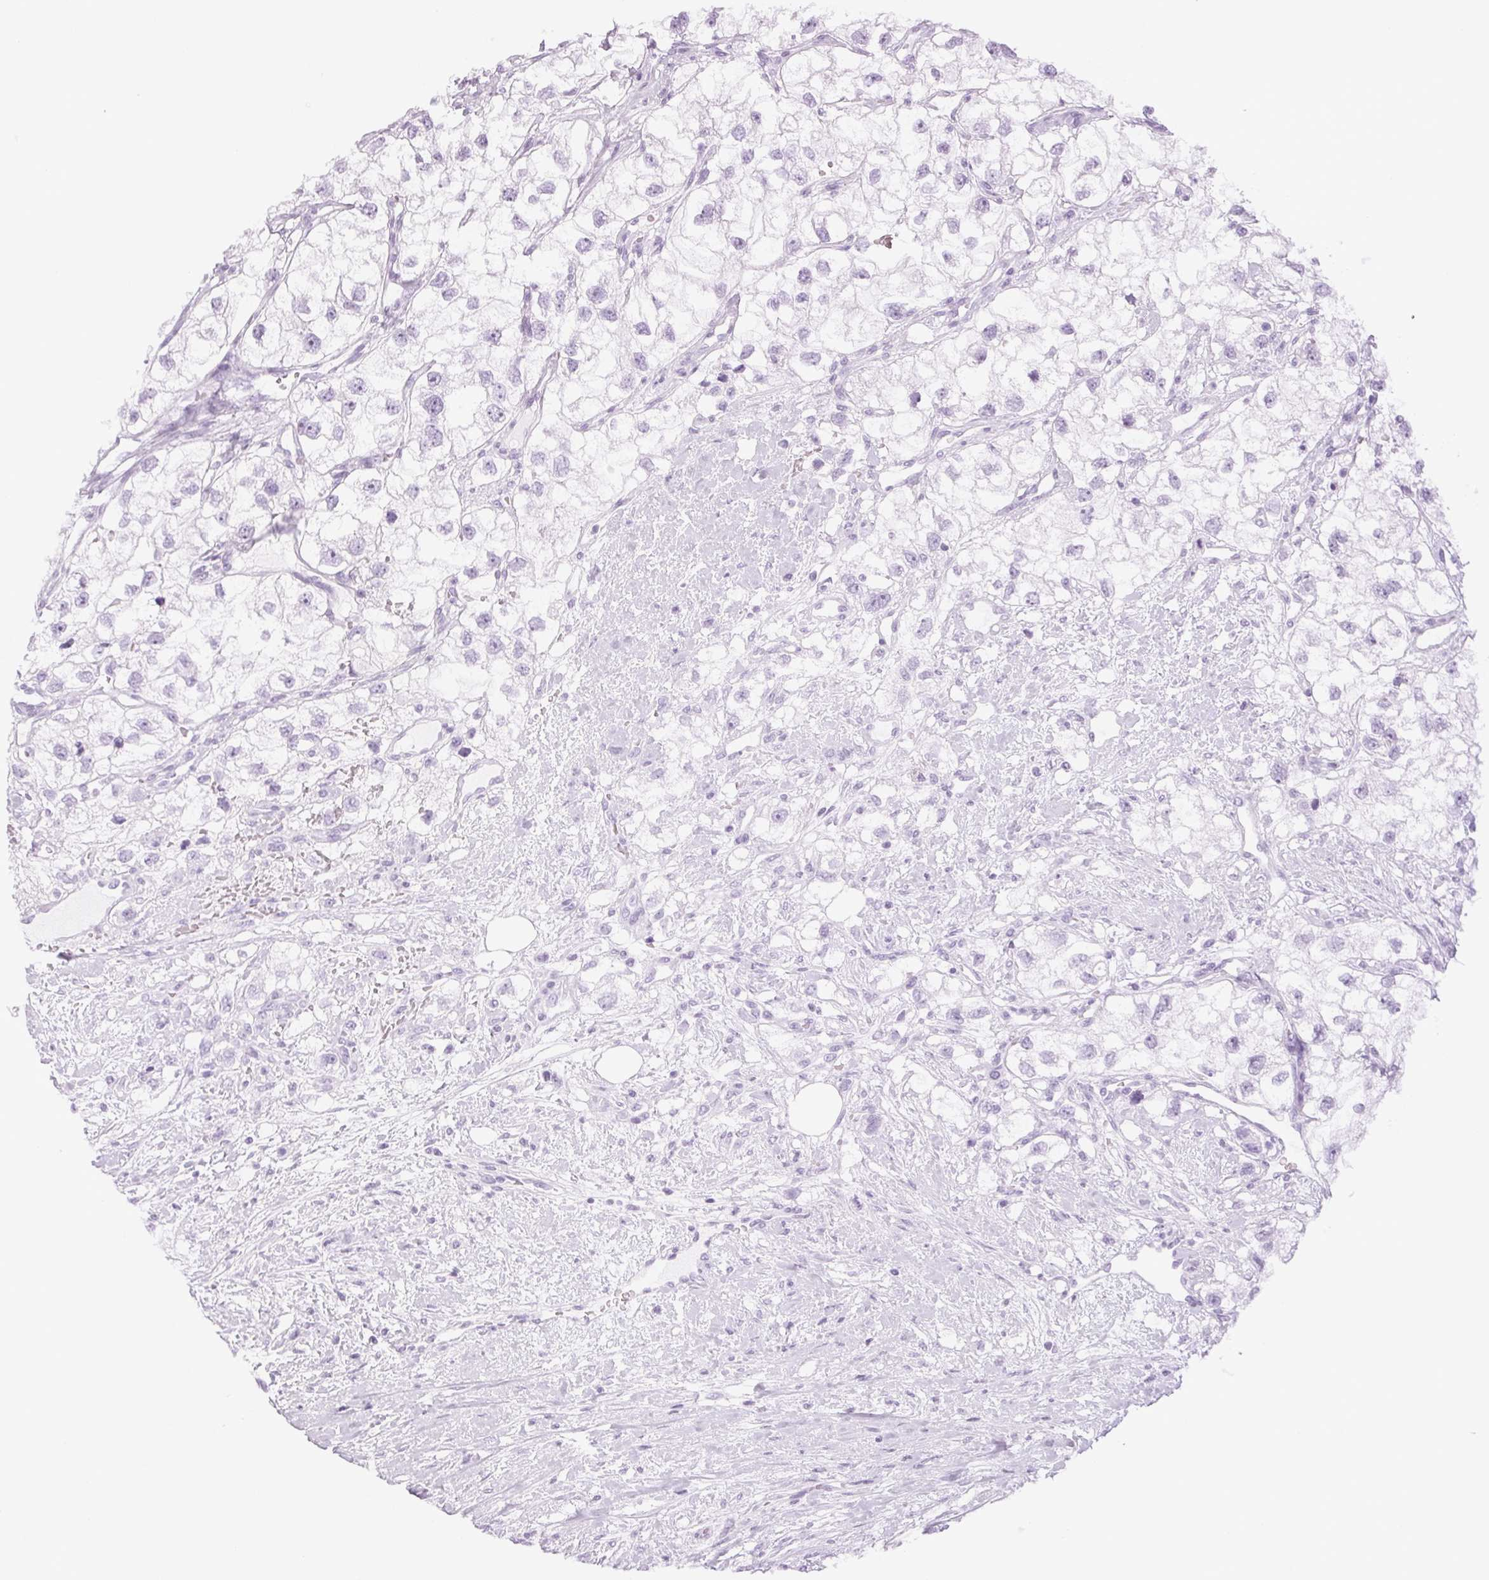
{"staining": {"intensity": "negative", "quantity": "none", "location": "none"}, "tissue": "renal cancer", "cell_type": "Tumor cells", "image_type": "cancer", "snomed": [{"axis": "morphology", "description": "Adenocarcinoma, NOS"}, {"axis": "topography", "description": "Kidney"}], "caption": "Human renal cancer stained for a protein using immunohistochemistry (IHC) displays no expression in tumor cells.", "gene": "LTF", "patient": {"sex": "male", "age": 59}}